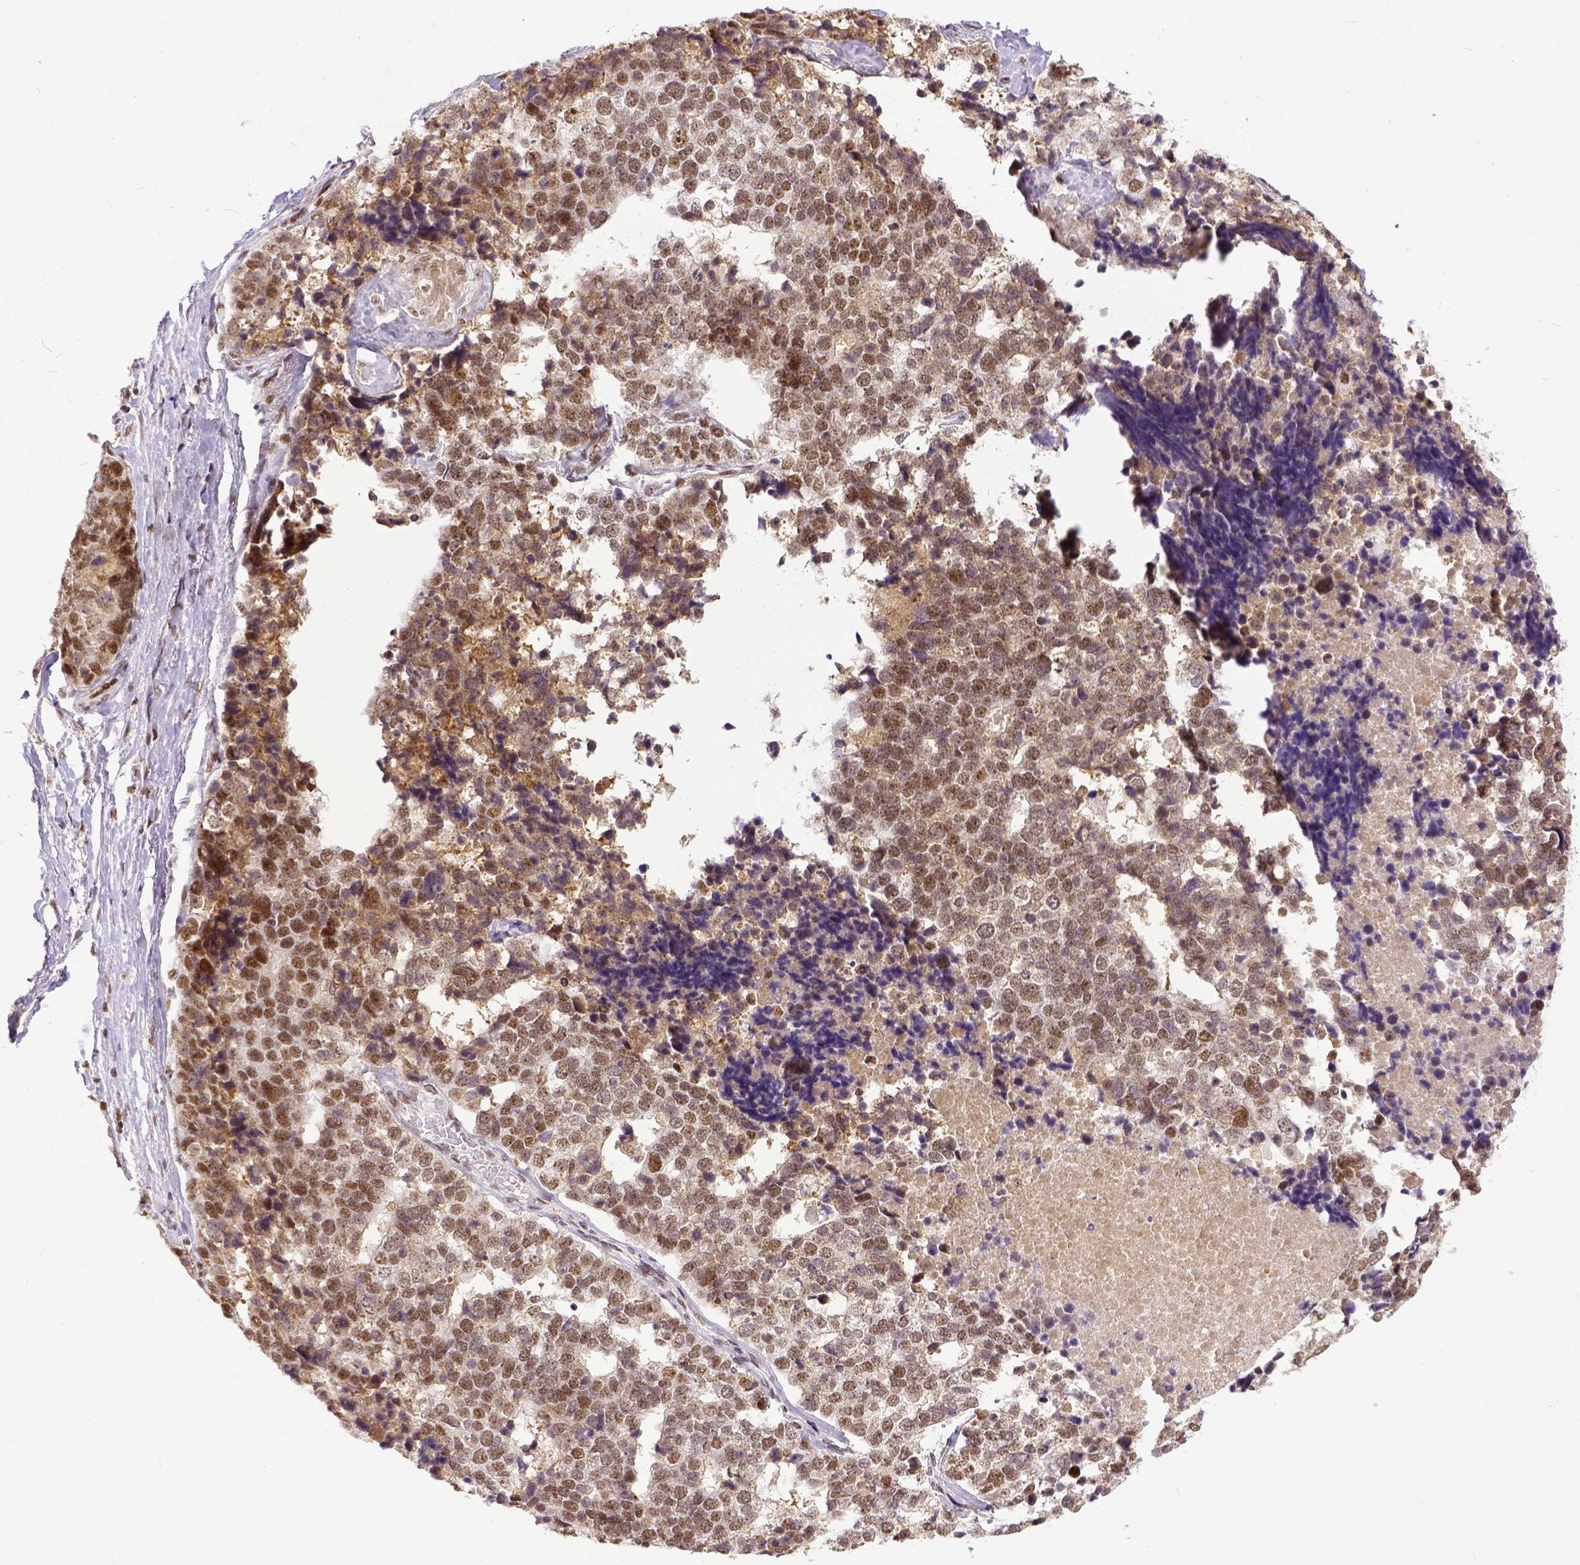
{"staining": {"intensity": "moderate", "quantity": ">75%", "location": "nuclear"}, "tissue": "stomach cancer", "cell_type": "Tumor cells", "image_type": "cancer", "snomed": [{"axis": "morphology", "description": "Adenocarcinoma, NOS"}, {"axis": "topography", "description": "Stomach"}], "caption": "This image demonstrates immunohistochemistry staining of stomach adenocarcinoma, with medium moderate nuclear staining in approximately >75% of tumor cells.", "gene": "ERCC1", "patient": {"sex": "male", "age": 69}}